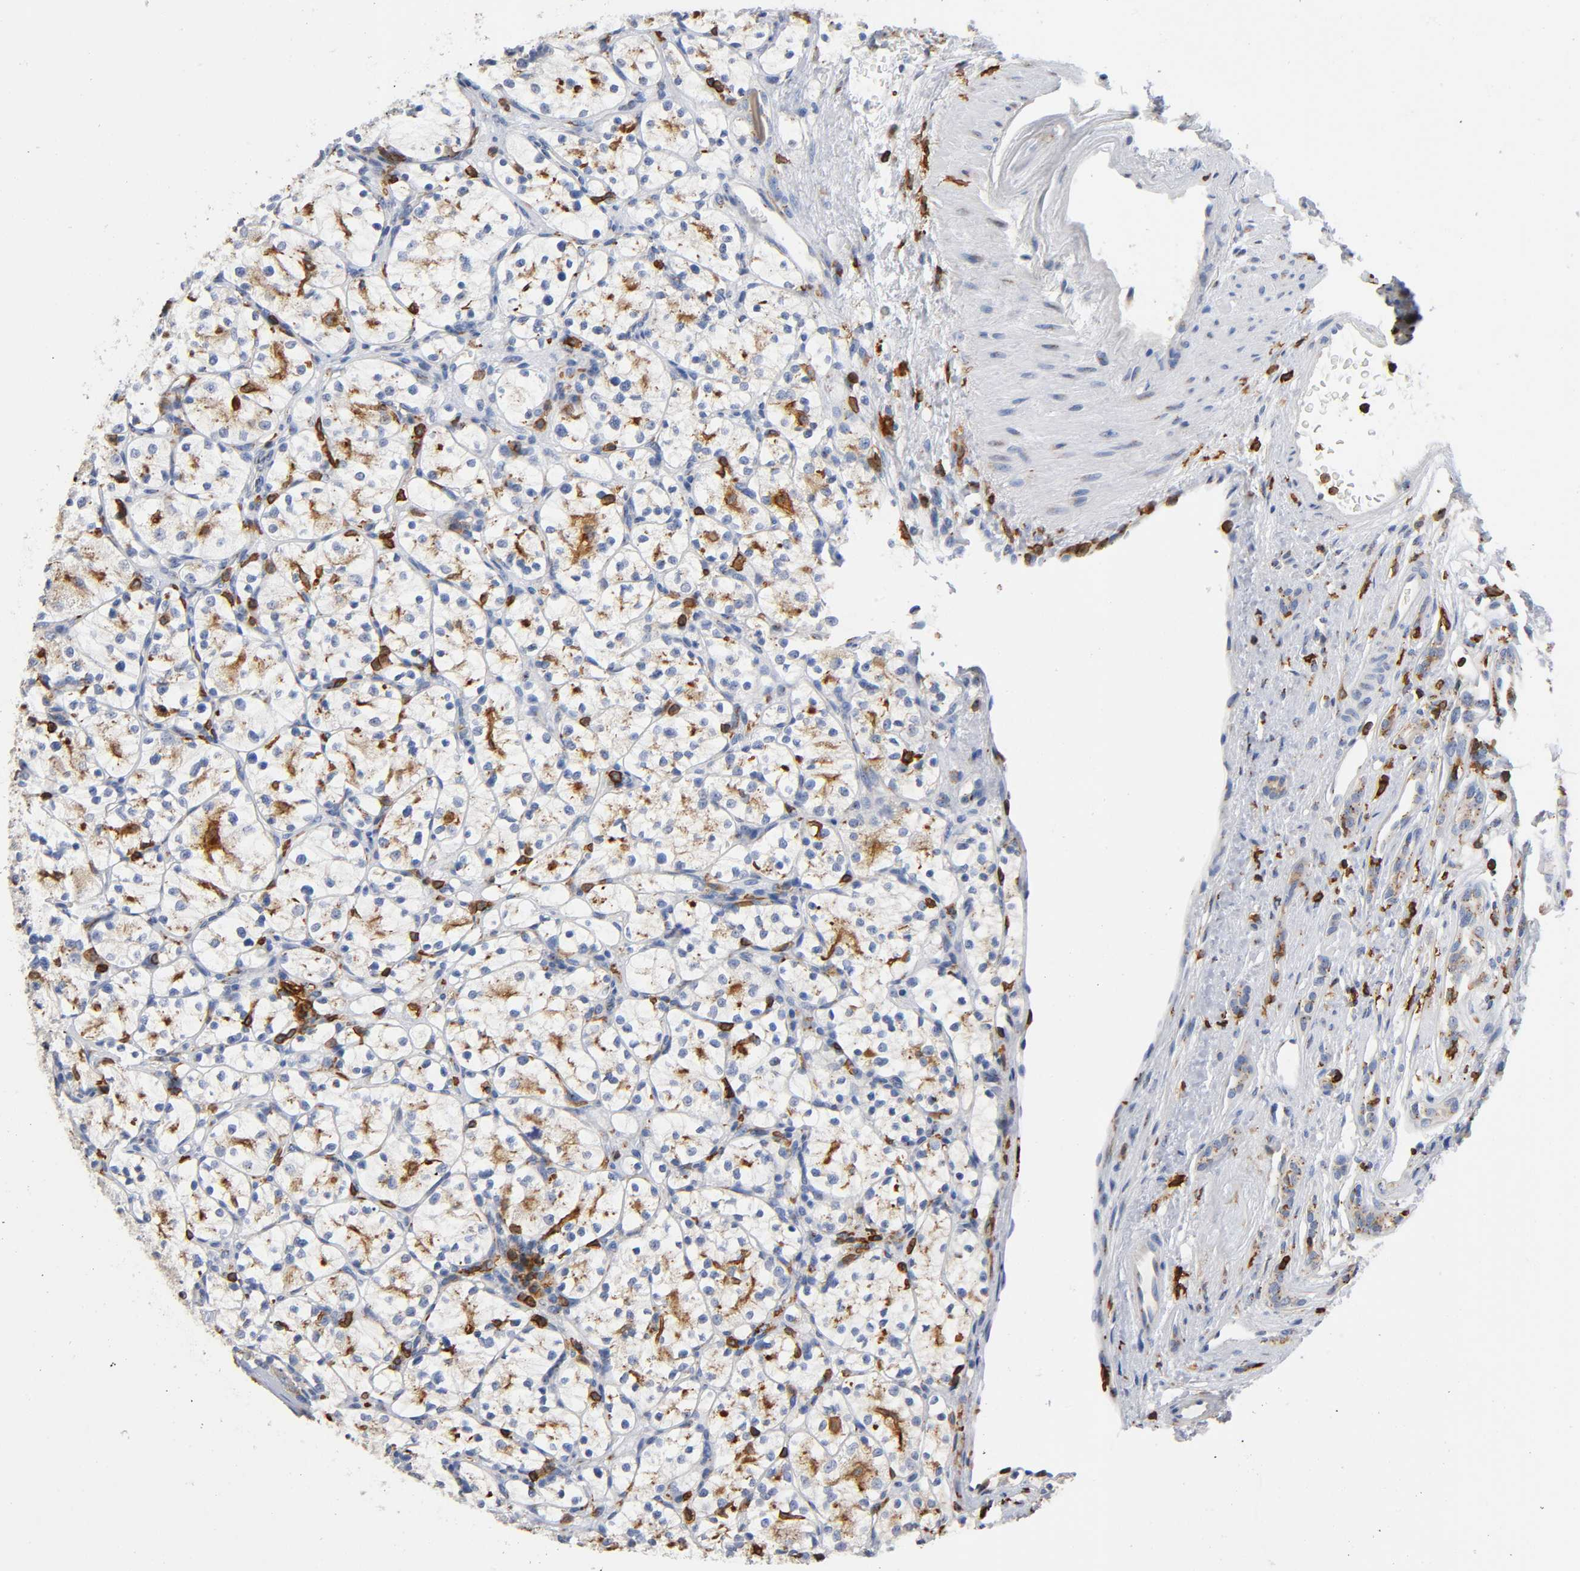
{"staining": {"intensity": "moderate", "quantity": "25%-75%", "location": "cytoplasmic/membranous"}, "tissue": "renal cancer", "cell_type": "Tumor cells", "image_type": "cancer", "snomed": [{"axis": "morphology", "description": "Adenocarcinoma, NOS"}, {"axis": "topography", "description": "Kidney"}], "caption": "Renal adenocarcinoma stained with a protein marker displays moderate staining in tumor cells.", "gene": "CAPN10", "patient": {"sex": "female", "age": 60}}